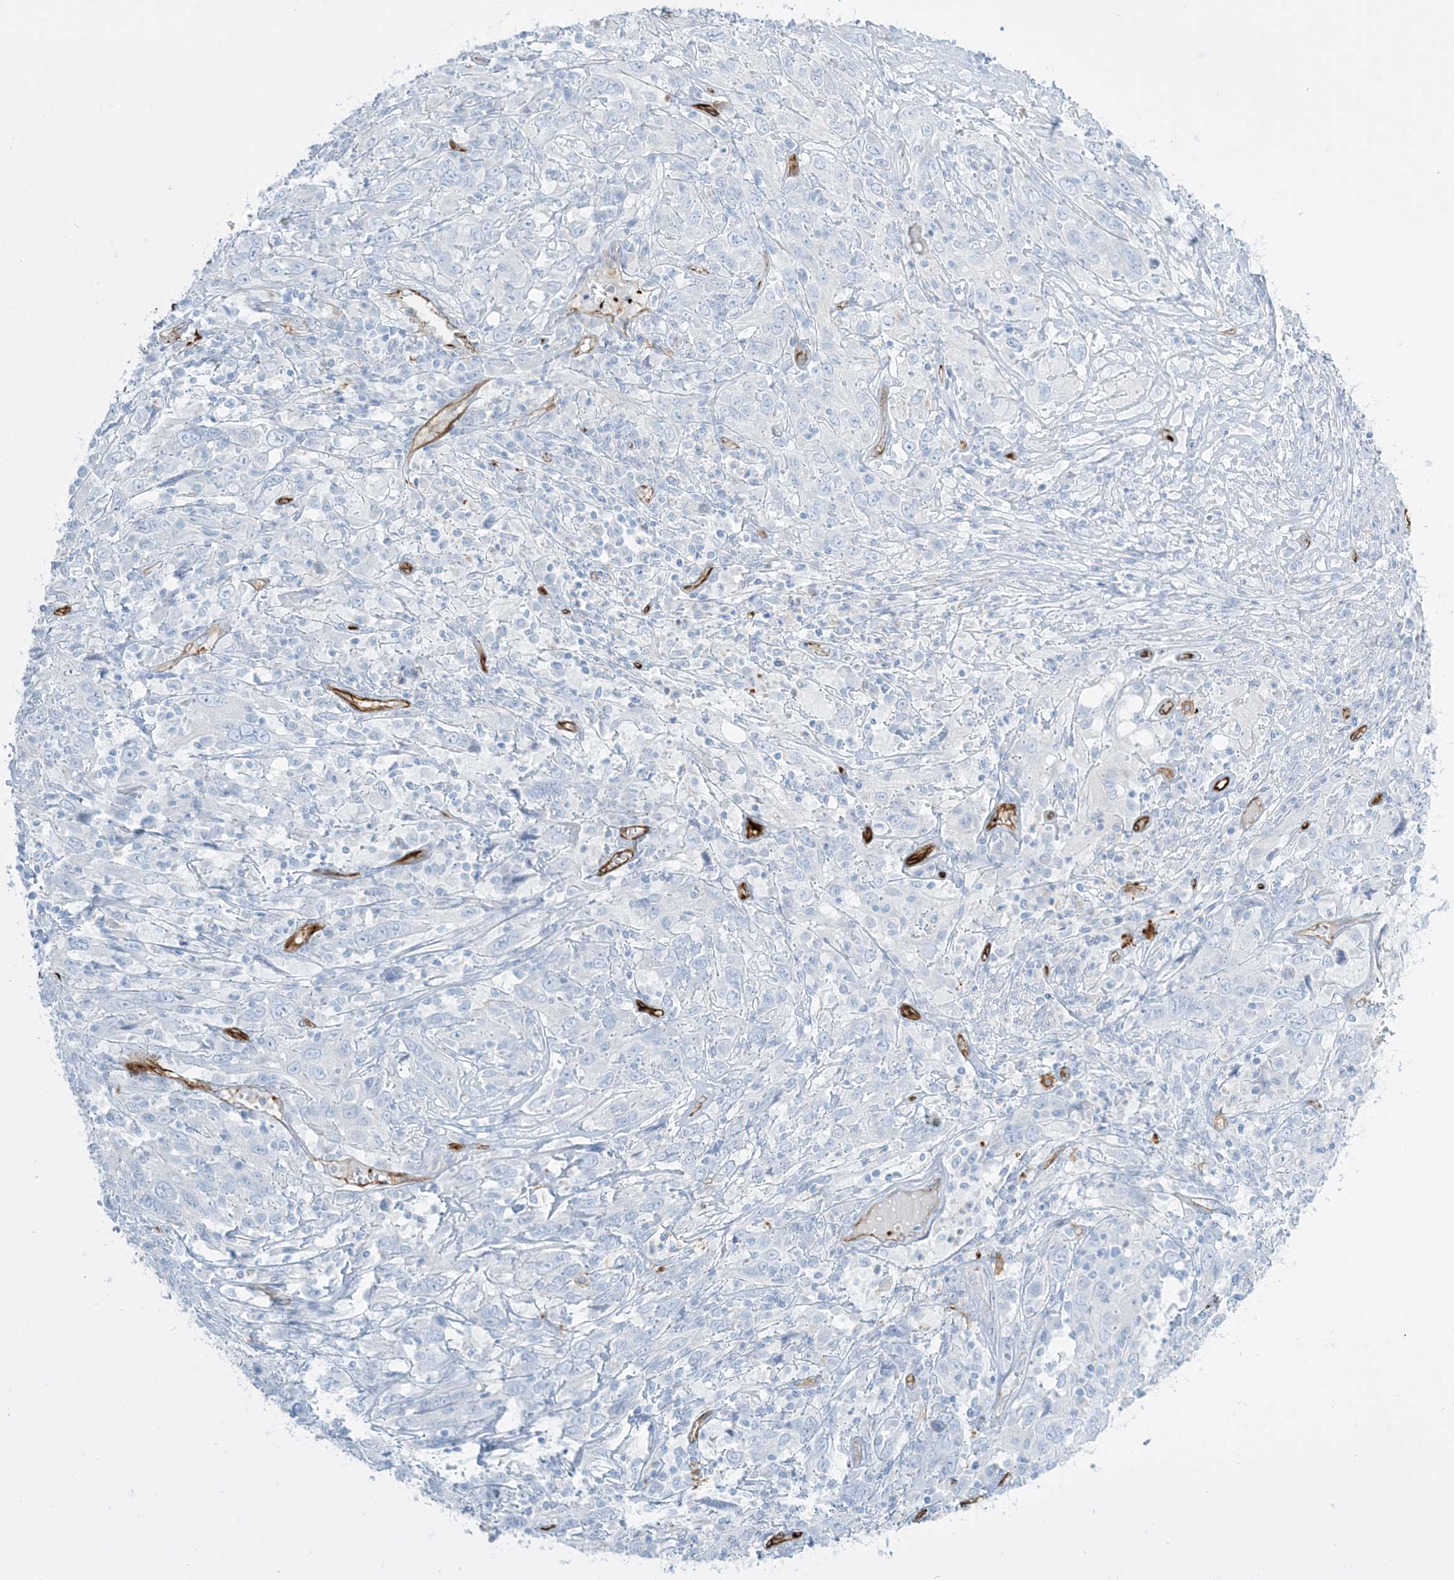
{"staining": {"intensity": "negative", "quantity": "none", "location": "none"}, "tissue": "cervical cancer", "cell_type": "Tumor cells", "image_type": "cancer", "snomed": [{"axis": "morphology", "description": "Squamous cell carcinoma, NOS"}, {"axis": "topography", "description": "Cervix"}], "caption": "Immunohistochemistry histopathology image of neoplastic tissue: cervical cancer stained with DAB (3,3'-diaminobenzidine) shows no significant protein positivity in tumor cells.", "gene": "EPS8L3", "patient": {"sex": "female", "age": 46}}